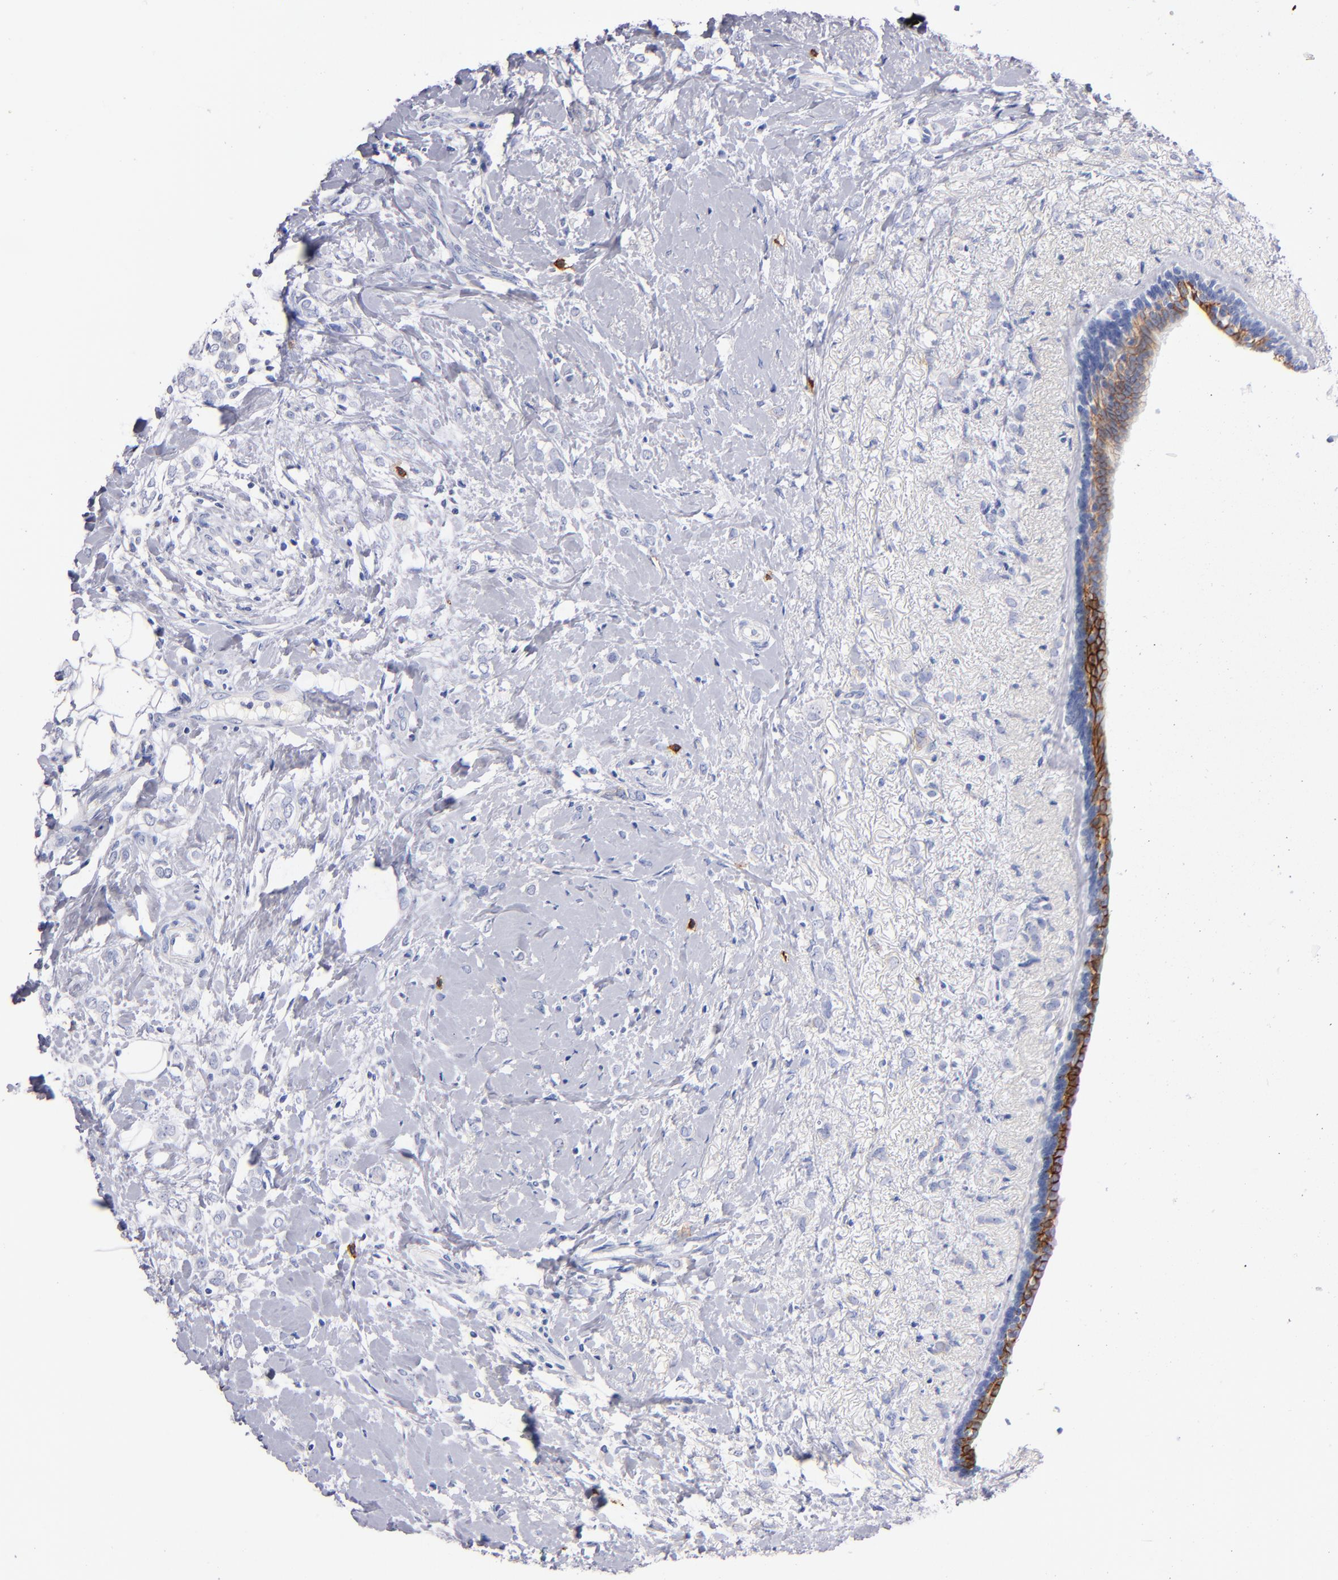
{"staining": {"intensity": "negative", "quantity": "none", "location": "none"}, "tissue": "breast cancer", "cell_type": "Tumor cells", "image_type": "cancer", "snomed": [{"axis": "morphology", "description": "Normal tissue, NOS"}, {"axis": "morphology", "description": "Lobular carcinoma"}, {"axis": "topography", "description": "Breast"}], "caption": "IHC photomicrograph of breast lobular carcinoma stained for a protein (brown), which demonstrates no positivity in tumor cells. (Stains: DAB immunohistochemistry (IHC) with hematoxylin counter stain, Microscopy: brightfield microscopy at high magnification).", "gene": "KIT", "patient": {"sex": "female", "age": 47}}